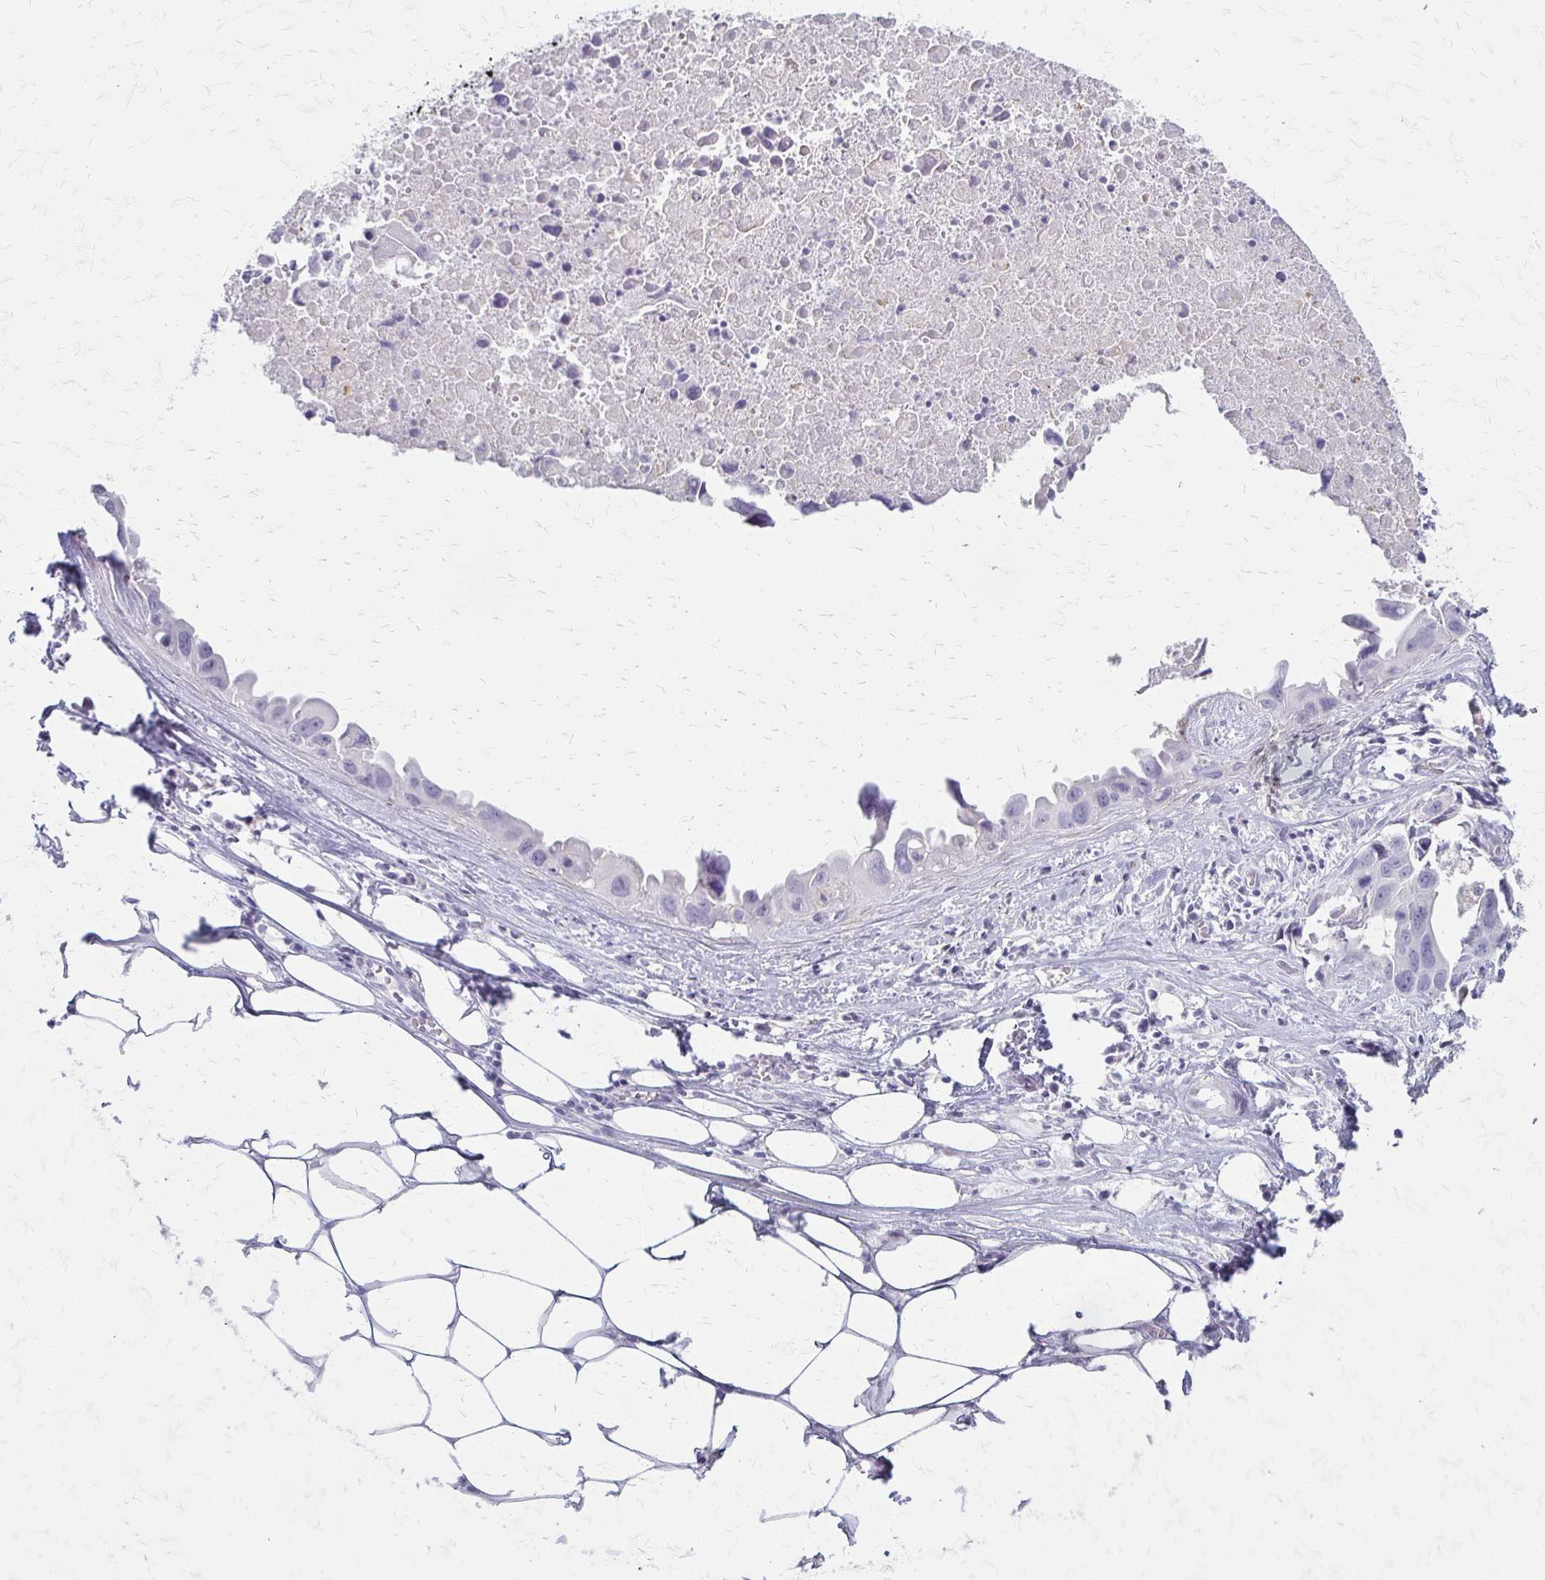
{"staining": {"intensity": "negative", "quantity": "none", "location": "none"}, "tissue": "lung cancer", "cell_type": "Tumor cells", "image_type": "cancer", "snomed": [{"axis": "morphology", "description": "Adenocarcinoma, NOS"}, {"axis": "topography", "description": "Lymph node"}, {"axis": "topography", "description": "Lung"}], "caption": "Lung cancer (adenocarcinoma) was stained to show a protein in brown. There is no significant expression in tumor cells. The staining is performed using DAB brown chromogen with nuclei counter-stained in using hematoxylin.", "gene": "ACP5", "patient": {"sex": "male", "age": 64}}